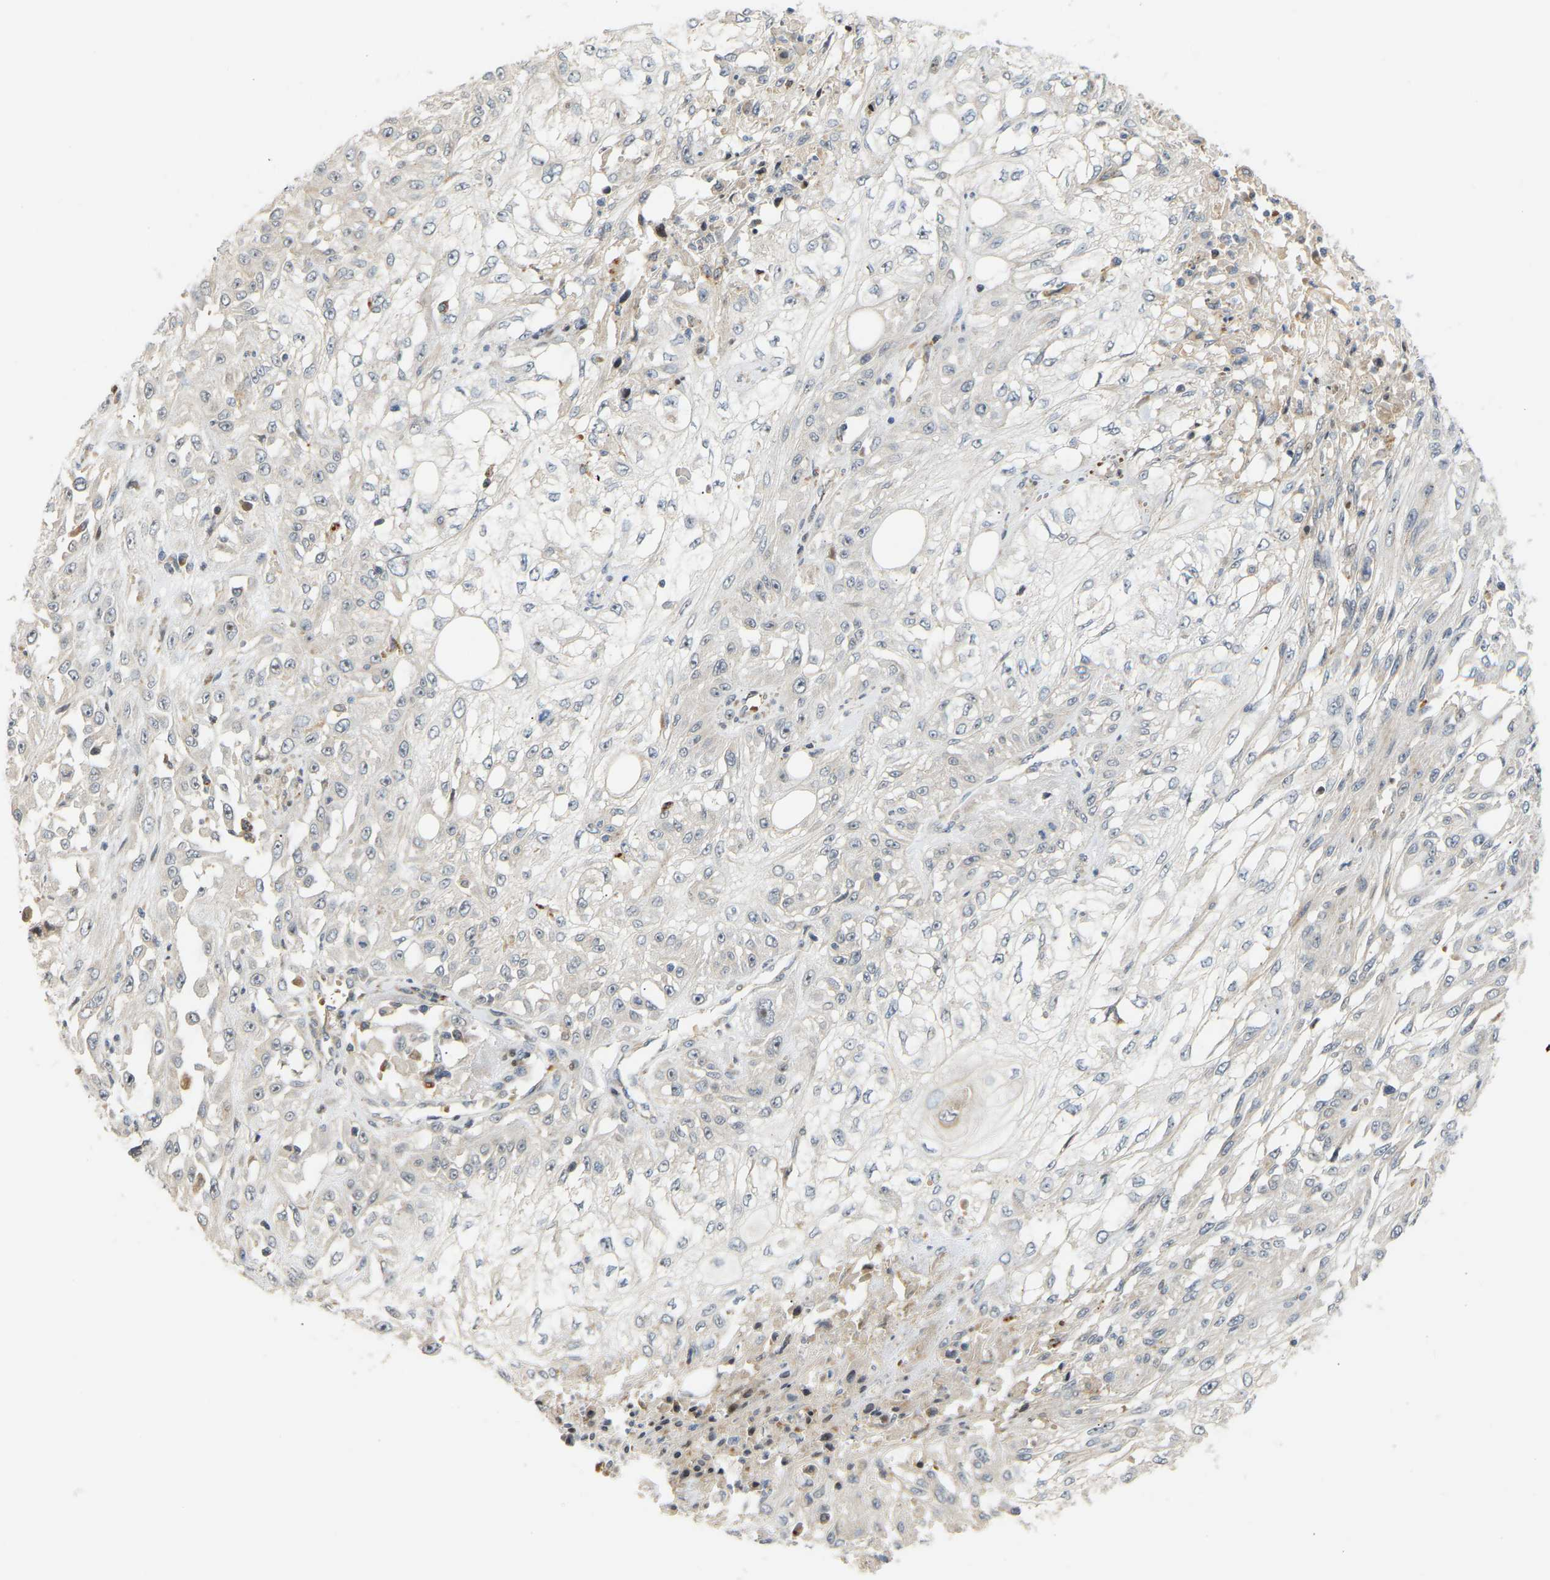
{"staining": {"intensity": "negative", "quantity": "none", "location": "none"}, "tissue": "skin cancer", "cell_type": "Tumor cells", "image_type": "cancer", "snomed": [{"axis": "morphology", "description": "Squamous cell carcinoma, NOS"}, {"axis": "morphology", "description": "Squamous cell carcinoma, metastatic, NOS"}, {"axis": "topography", "description": "Skin"}, {"axis": "topography", "description": "Lymph node"}], "caption": "An immunohistochemistry (IHC) photomicrograph of squamous cell carcinoma (skin) is shown. There is no staining in tumor cells of squamous cell carcinoma (skin).", "gene": "POGLUT2", "patient": {"sex": "male", "age": 75}}